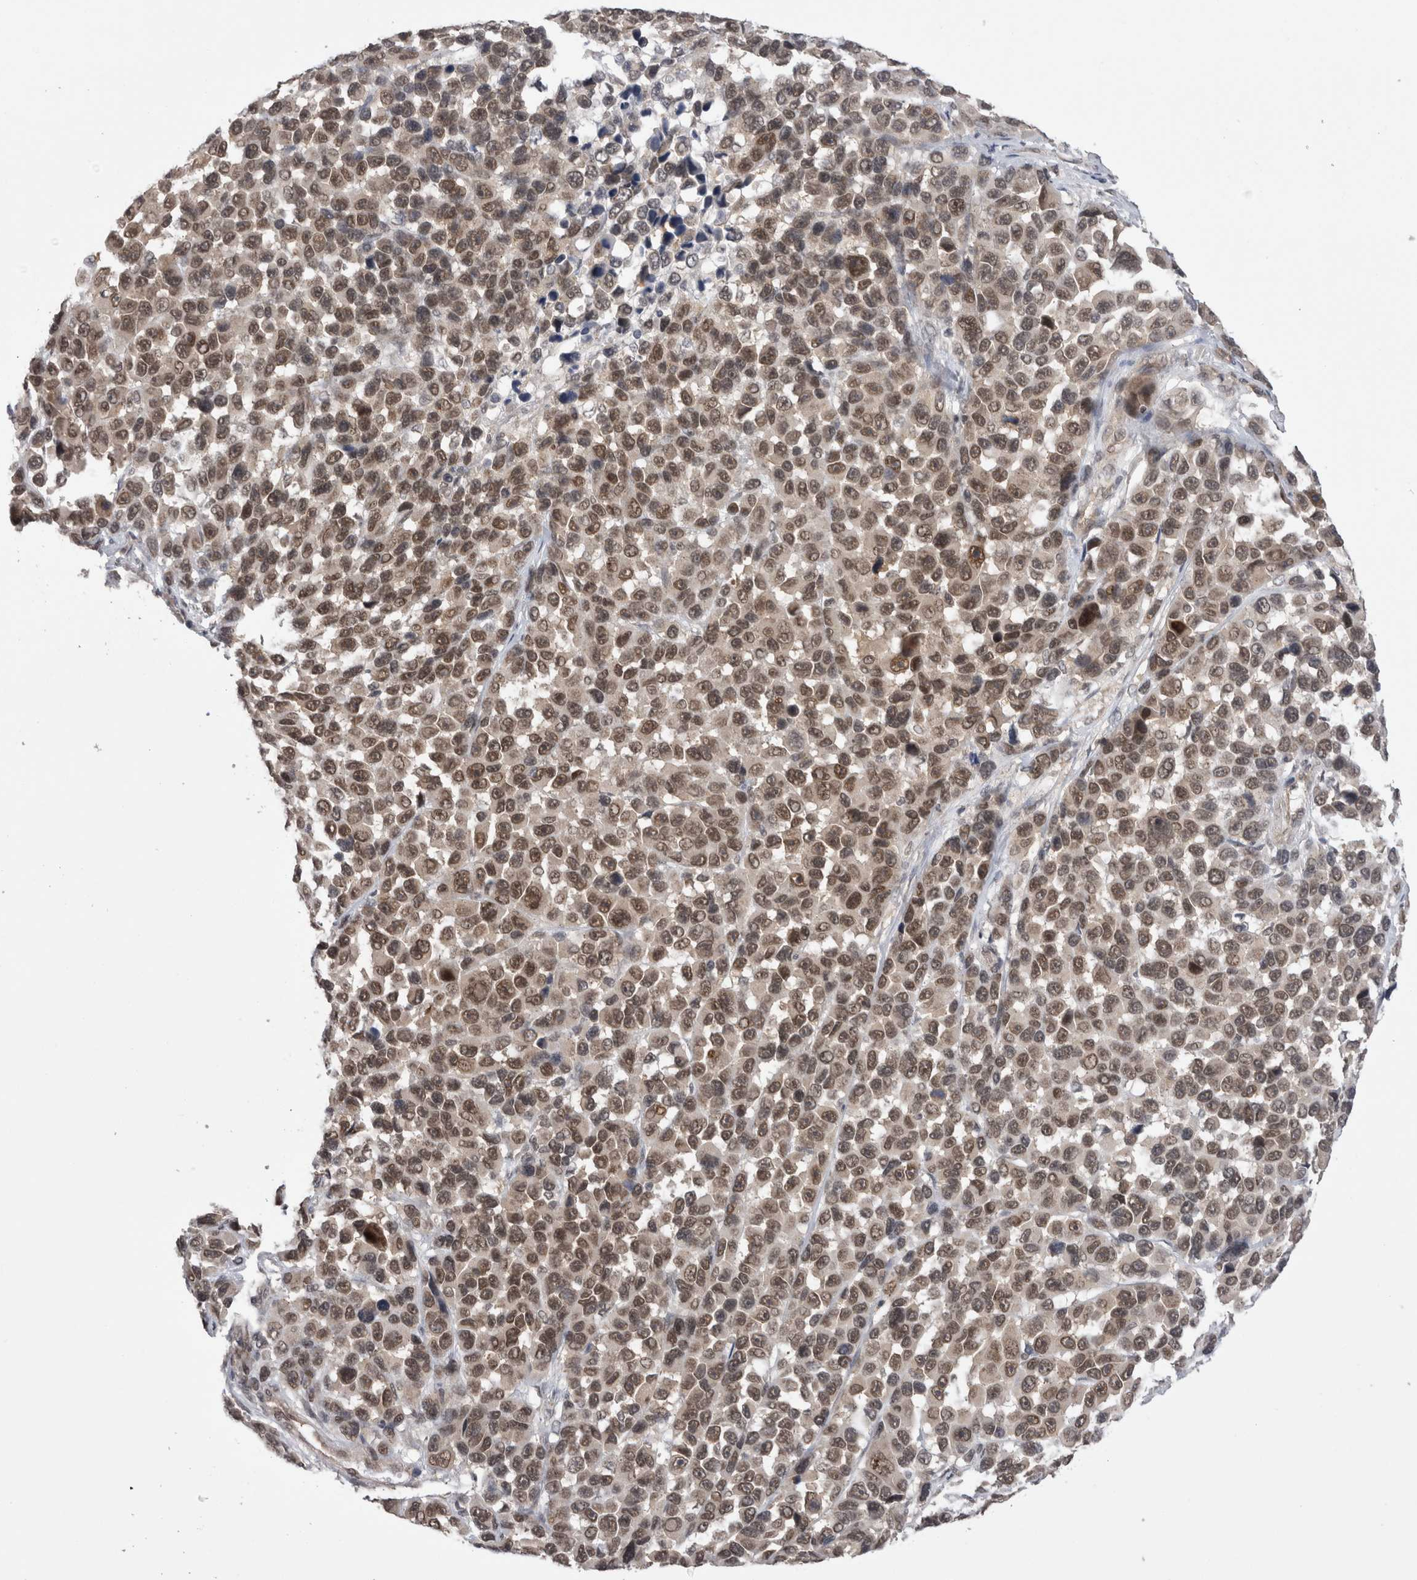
{"staining": {"intensity": "moderate", "quantity": ">75%", "location": "nuclear"}, "tissue": "melanoma", "cell_type": "Tumor cells", "image_type": "cancer", "snomed": [{"axis": "morphology", "description": "Malignant melanoma, NOS"}, {"axis": "topography", "description": "Skin"}], "caption": "Immunohistochemical staining of human melanoma reveals medium levels of moderate nuclear positivity in about >75% of tumor cells. (DAB = brown stain, brightfield microscopy at high magnification).", "gene": "ZNF341", "patient": {"sex": "male", "age": 53}}